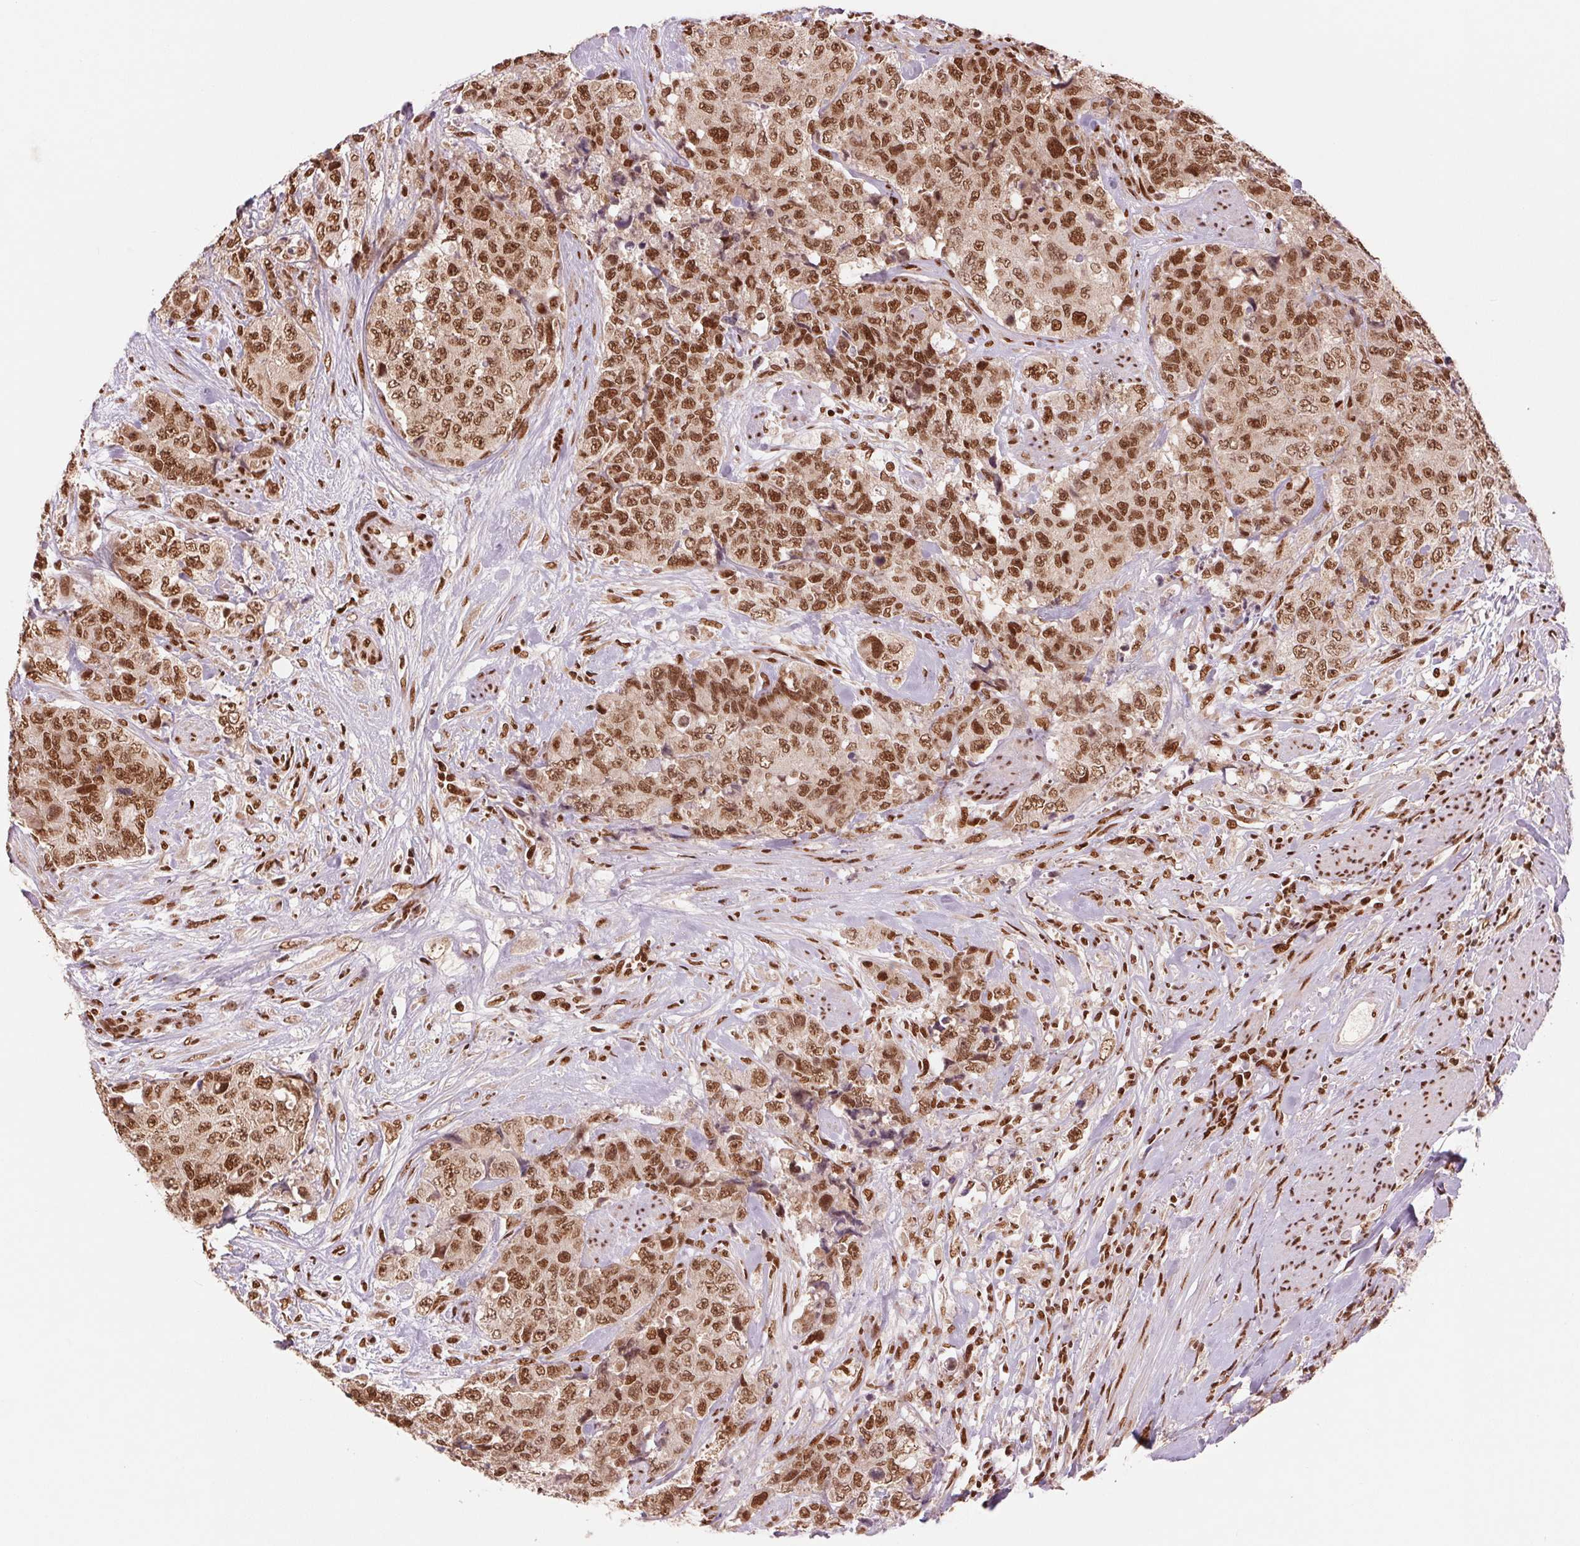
{"staining": {"intensity": "strong", "quantity": ">75%", "location": "nuclear"}, "tissue": "urothelial cancer", "cell_type": "Tumor cells", "image_type": "cancer", "snomed": [{"axis": "morphology", "description": "Urothelial carcinoma, High grade"}, {"axis": "topography", "description": "Urinary bladder"}], "caption": "Human urothelial cancer stained for a protein (brown) exhibits strong nuclear positive staining in about >75% of tumor cells.", "gene": "TTLL9", "patient": {"sex": "female", "age": 78}}